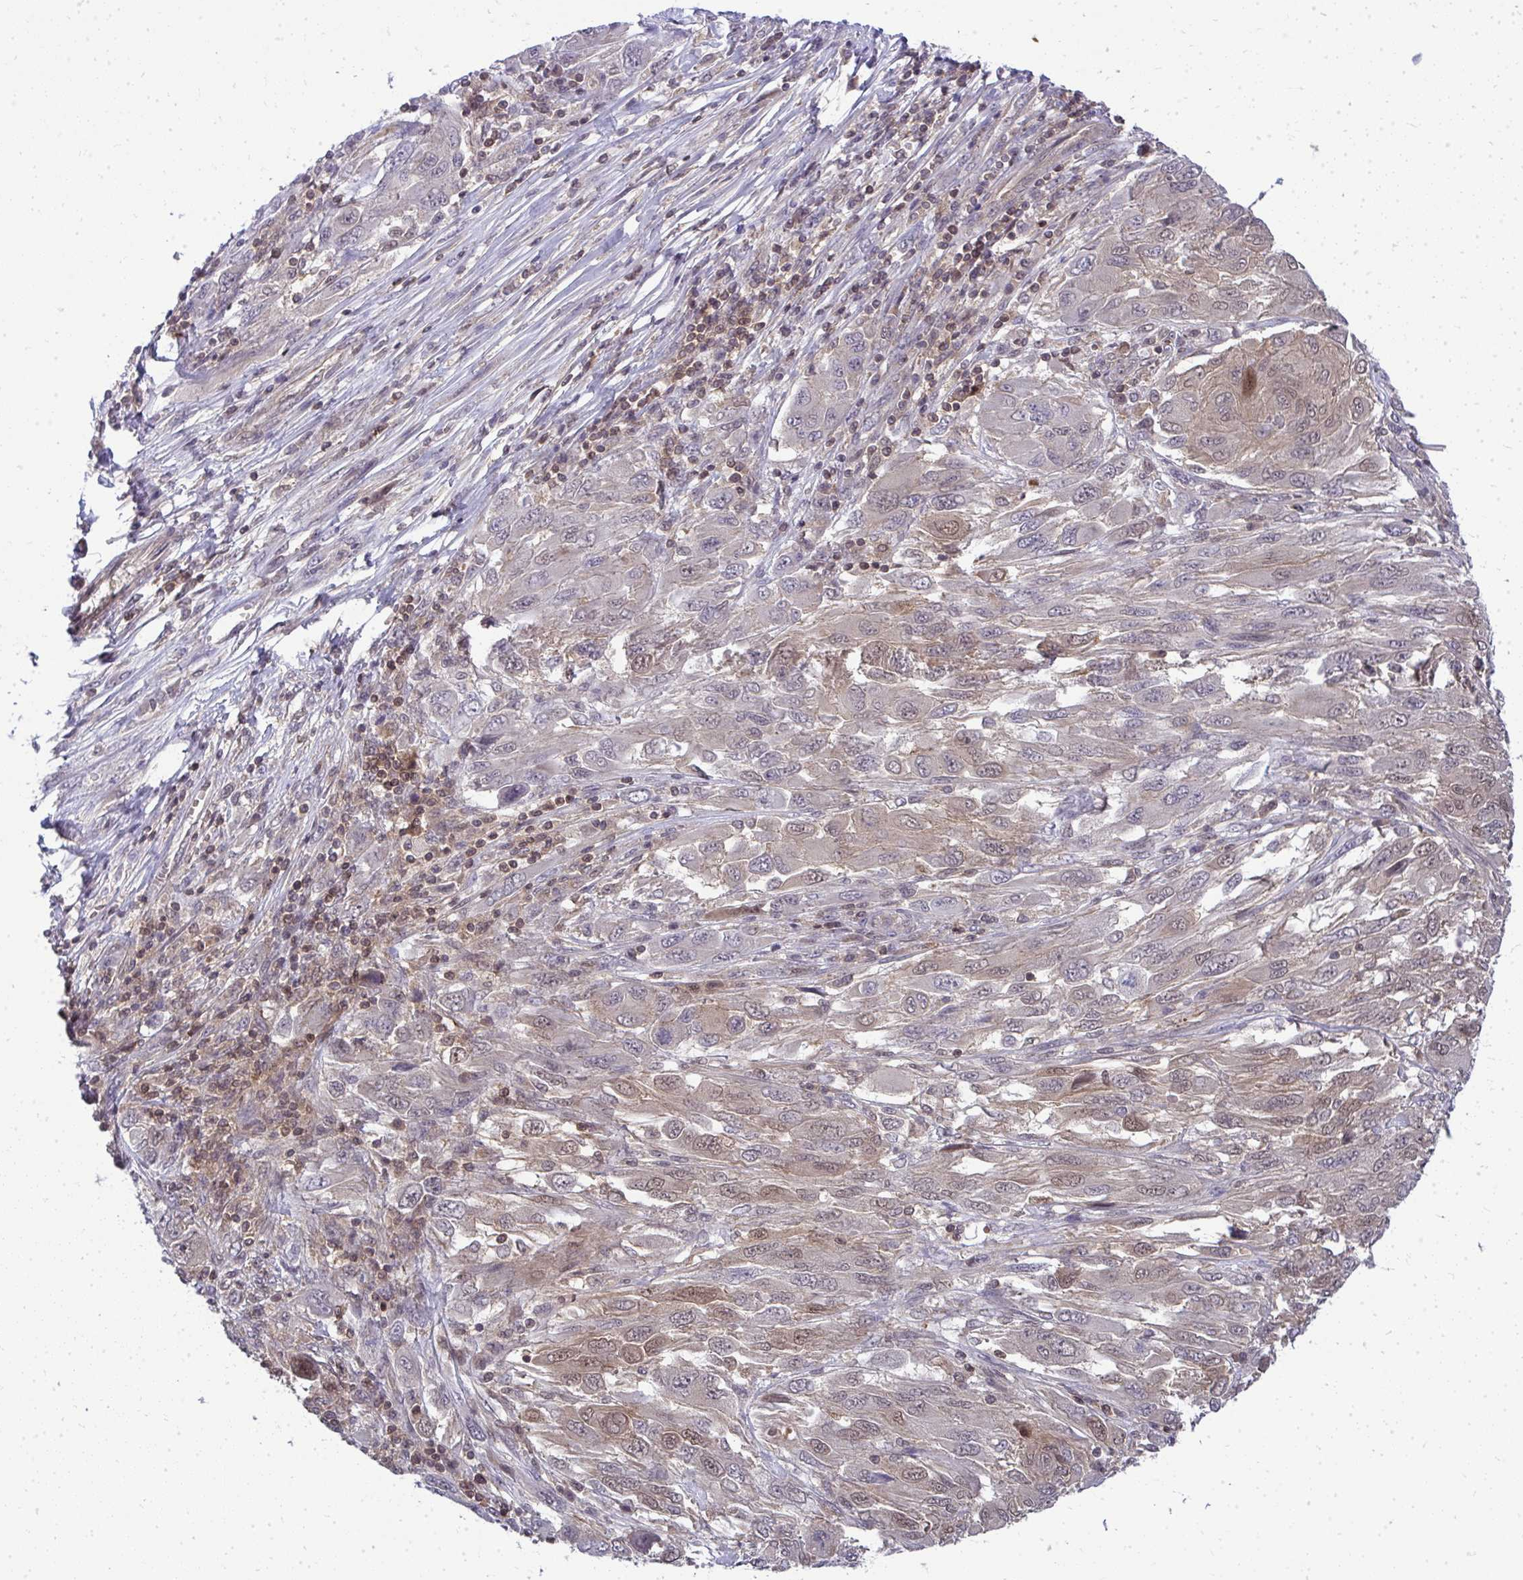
{"staining": {"intensity": "weak", "quantity": "<25%", "location": "cytoplasmic/membranous"}, "tissue": "melanoma", "cell_type": "Tumor cells", "image_type": "cancer", "snomed": [{"axis": "morphology", "description": "Malignant melanoma, NOS"}, {"axis": "topography", "description": "Skin"}], "caption": "High power microscopy micrograph of an immunohistochemistry image of malignant melanoma, revealing no significant expression in tumor cells. (DAB (3,3'-diaminobenzidine) immunohistochemistry visualized using brightfield microscopy, high magnification).", "gene": "HDHD2", "patient": {"sex": "female", "age": 91}}